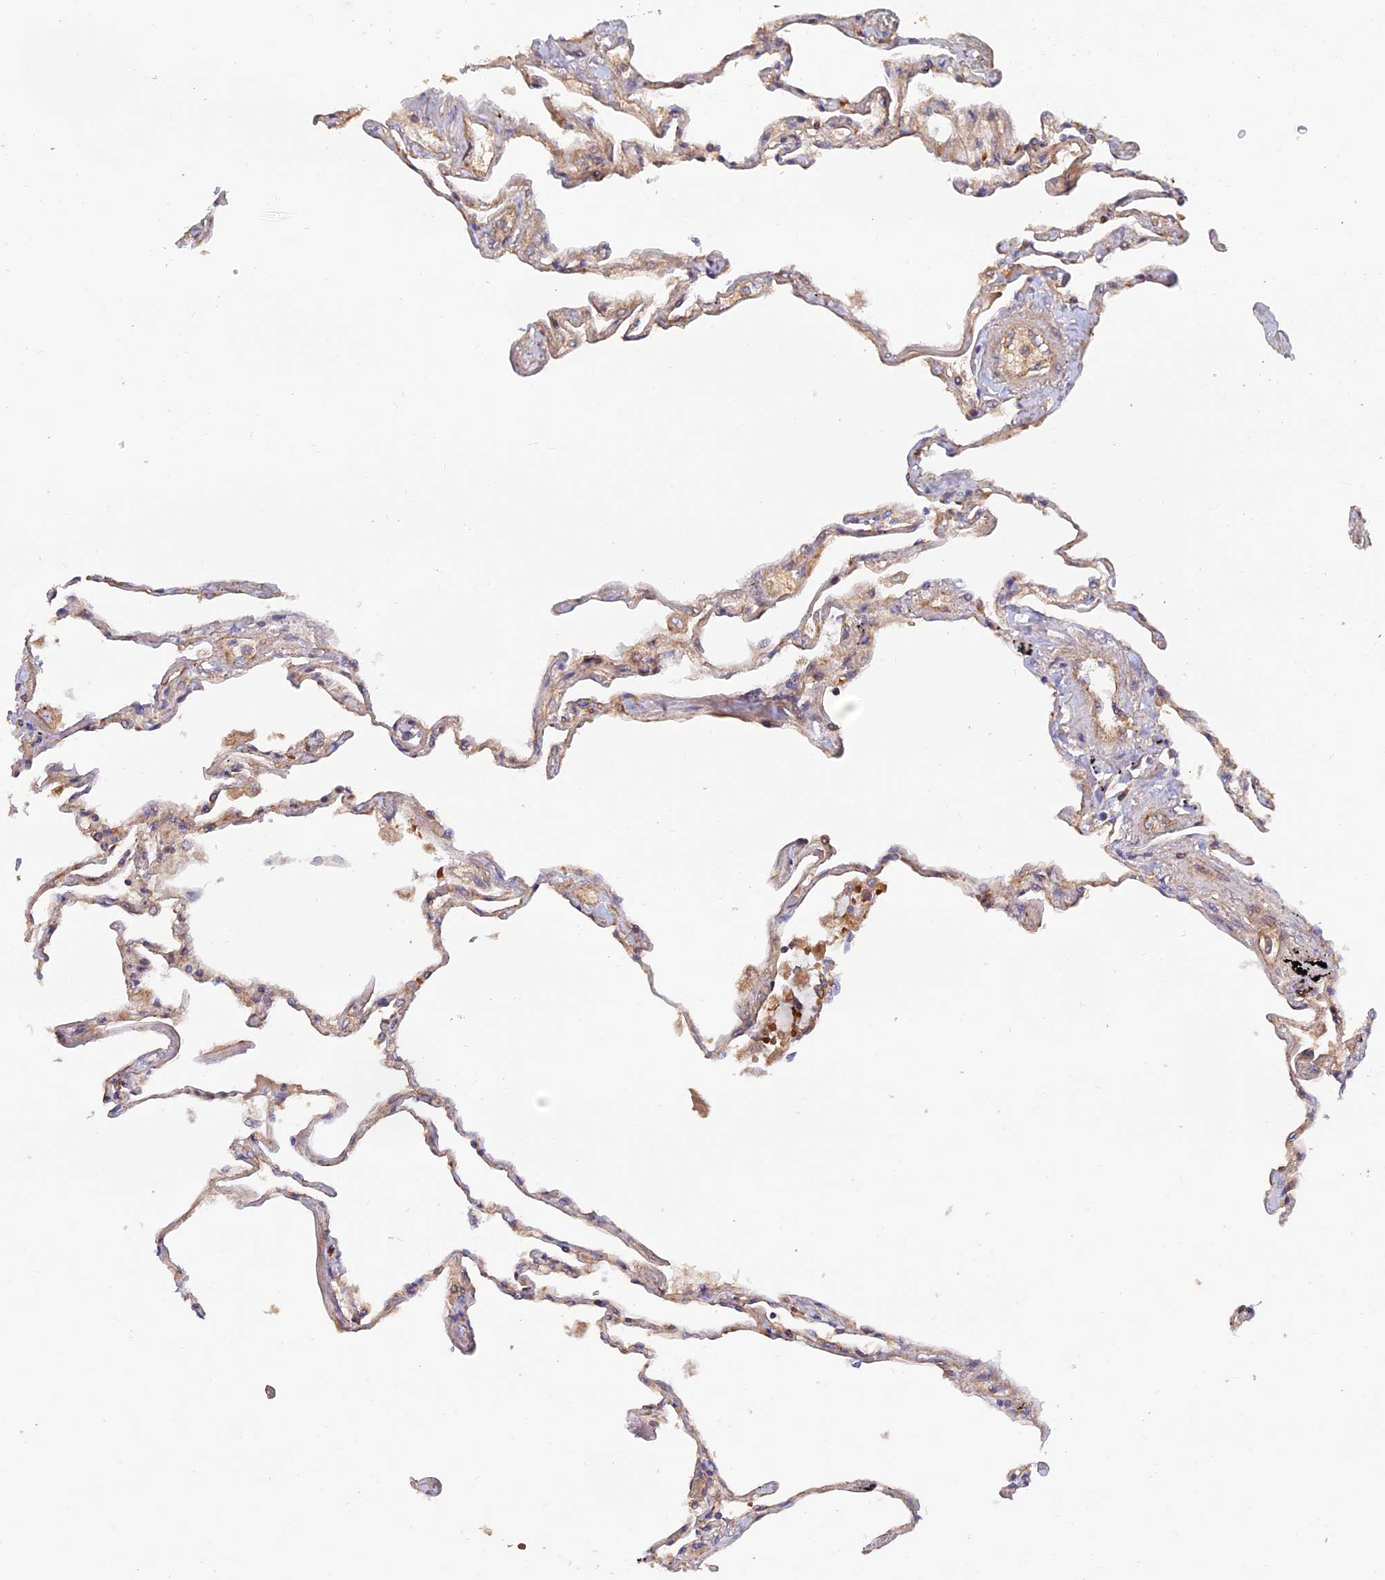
{"staining": {"intensity": "weak", "quantity": "25%-75%", "location": "cytoplasmic/membranous"}, "tissue": "lung", "cell_type": "Alveolar cells", "image_type": "normal", "snomed": [{"axis": "morphology", "description": "Normal tissue, NOS"}, {"axis": "topography", "description": "Lung"}], "caption": "Human lung stained with a brown dye demonstrates weak cytoplasmic/membranous positive expression in approximately 25%-75% of alveolar cells.", "gene": "GMCL1", "patient": {"sex": "female", "age": 67}}